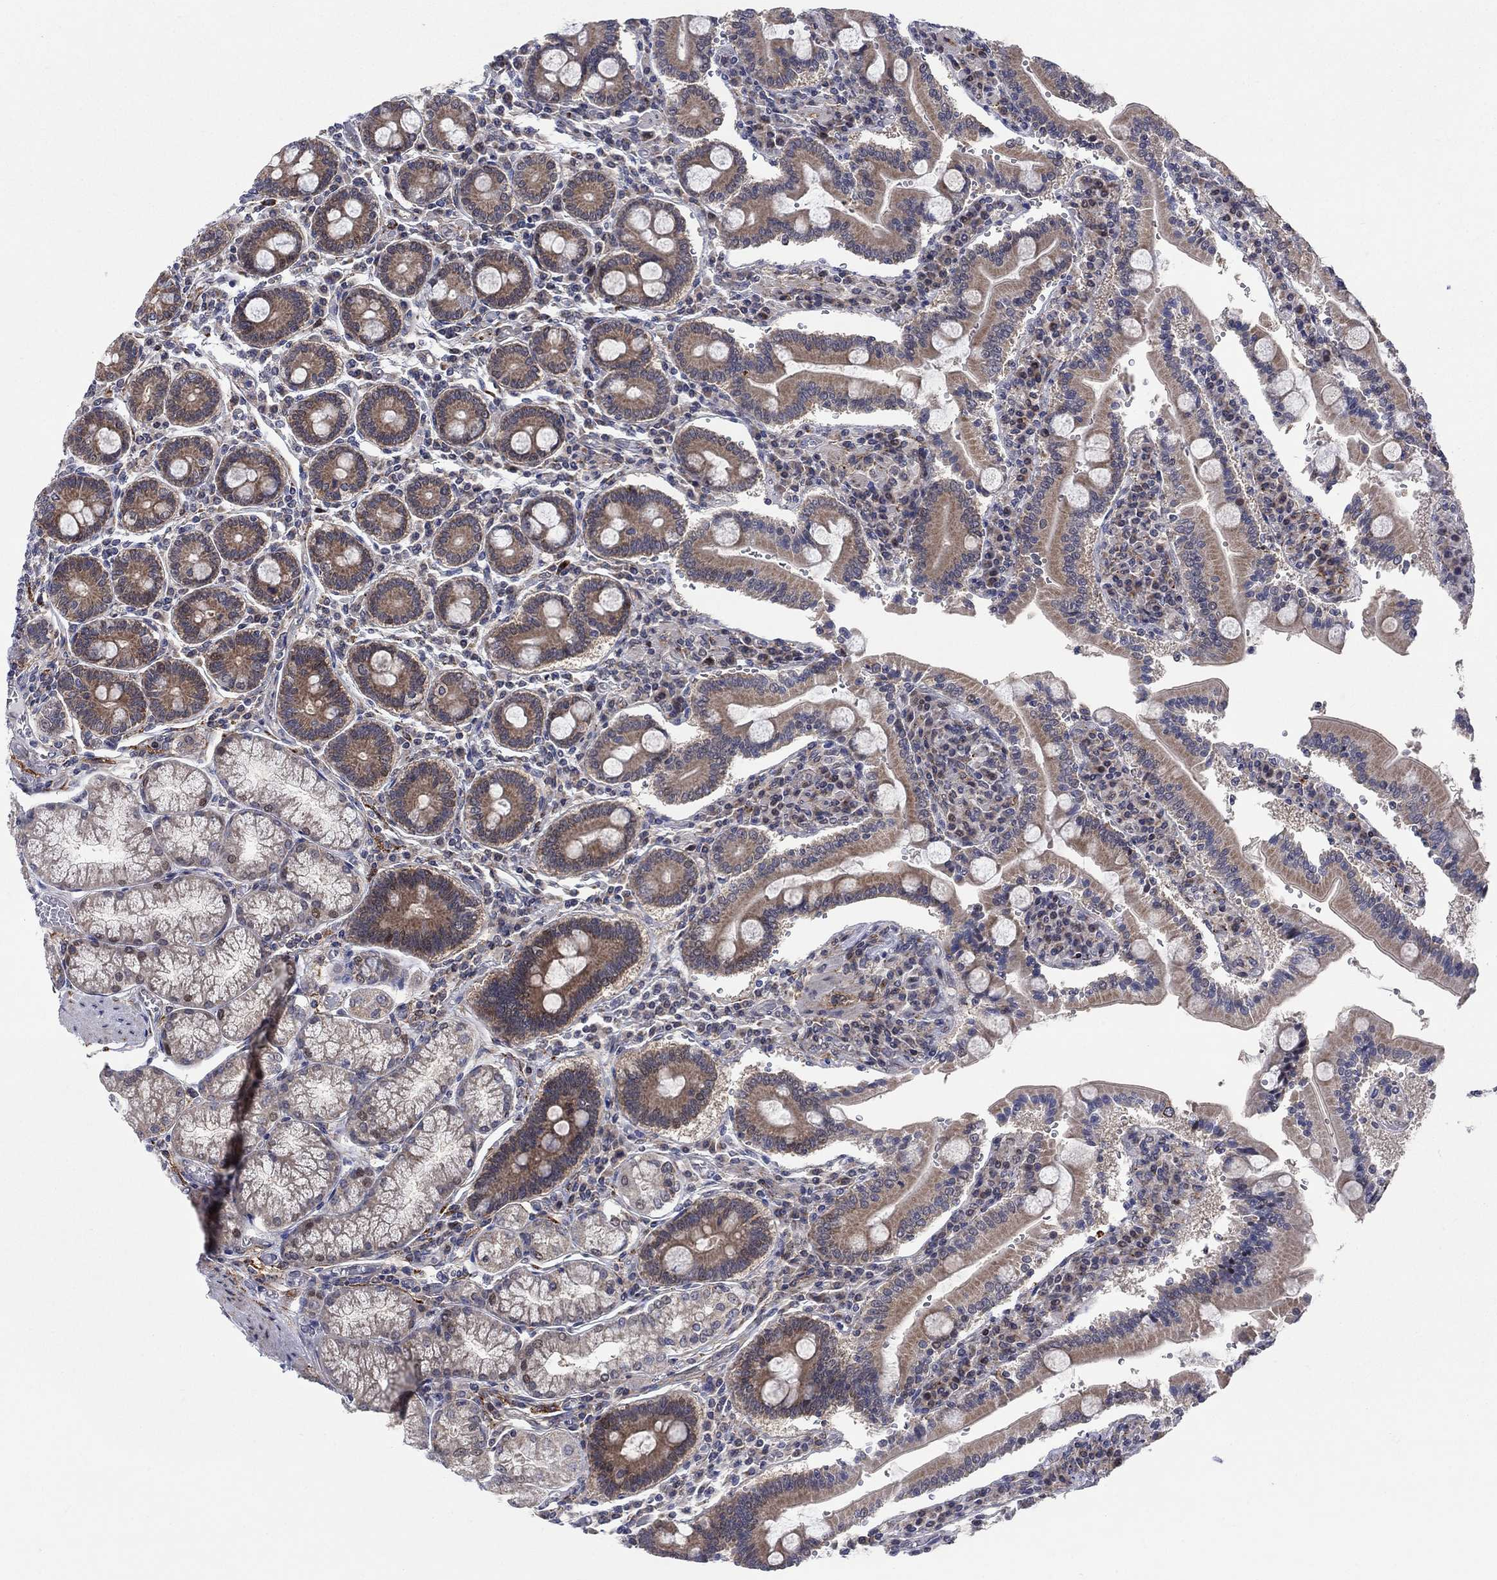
{"staining": {"intensity": "strong", "quantity": "25%-75%", "location": "cytoplasmic/membranous"}, "tissue": "duodenum", "cell_type": "Glandular cells", "image_type": "normal", "snomed": [{"axis": "morphology", "description": "Normal tissue, NOS"}, {"axis": "topography", "description": "Duodenum"}], "caption": "A high-resolution micrograph shows immunohistochemistry staining of benign duodenum, which demonstrates strong cytoplasmic/membranous positivity in about 25%-75% of glandular cells. Nuclei are stained in blue.", "gene": "SLC35F2", "patient": {"sex": "female", "age": 62}}